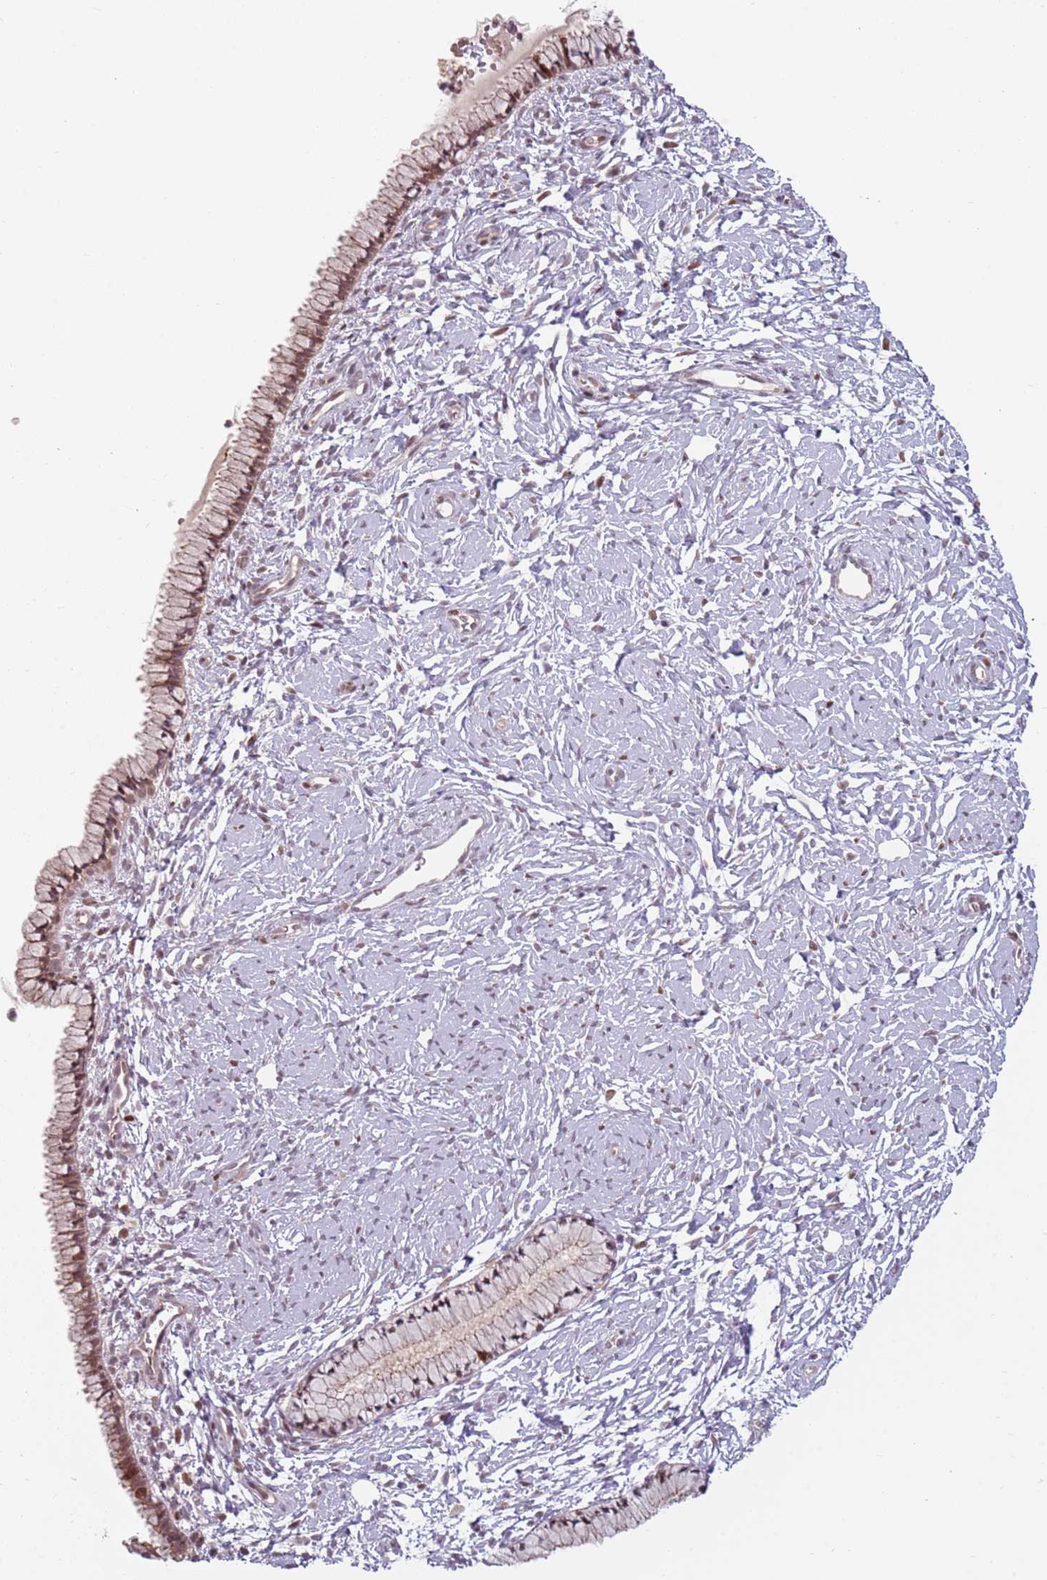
{"staining": {"intensity": "moderate", "quantity": "25%-75%", "location": "cytoplasmic/membranous,nuclear"}, "tissue": "cervix", "cell_type": "Glandular cells", "image_type": "normal", "snomed": [{"axis": "morphology", "description": "Normal tissue, NOS"}, {"axis": "topography", "description": "Cervix"}], "caption": "Glandular cells exhibit medium levels of moderate cytoplasmic/membranous,nuclear expression in approximately 25%-75% of cells in normal human cervix.", "gene": "ADGRG1", "patient": {"sex": "female", "age": 33}}